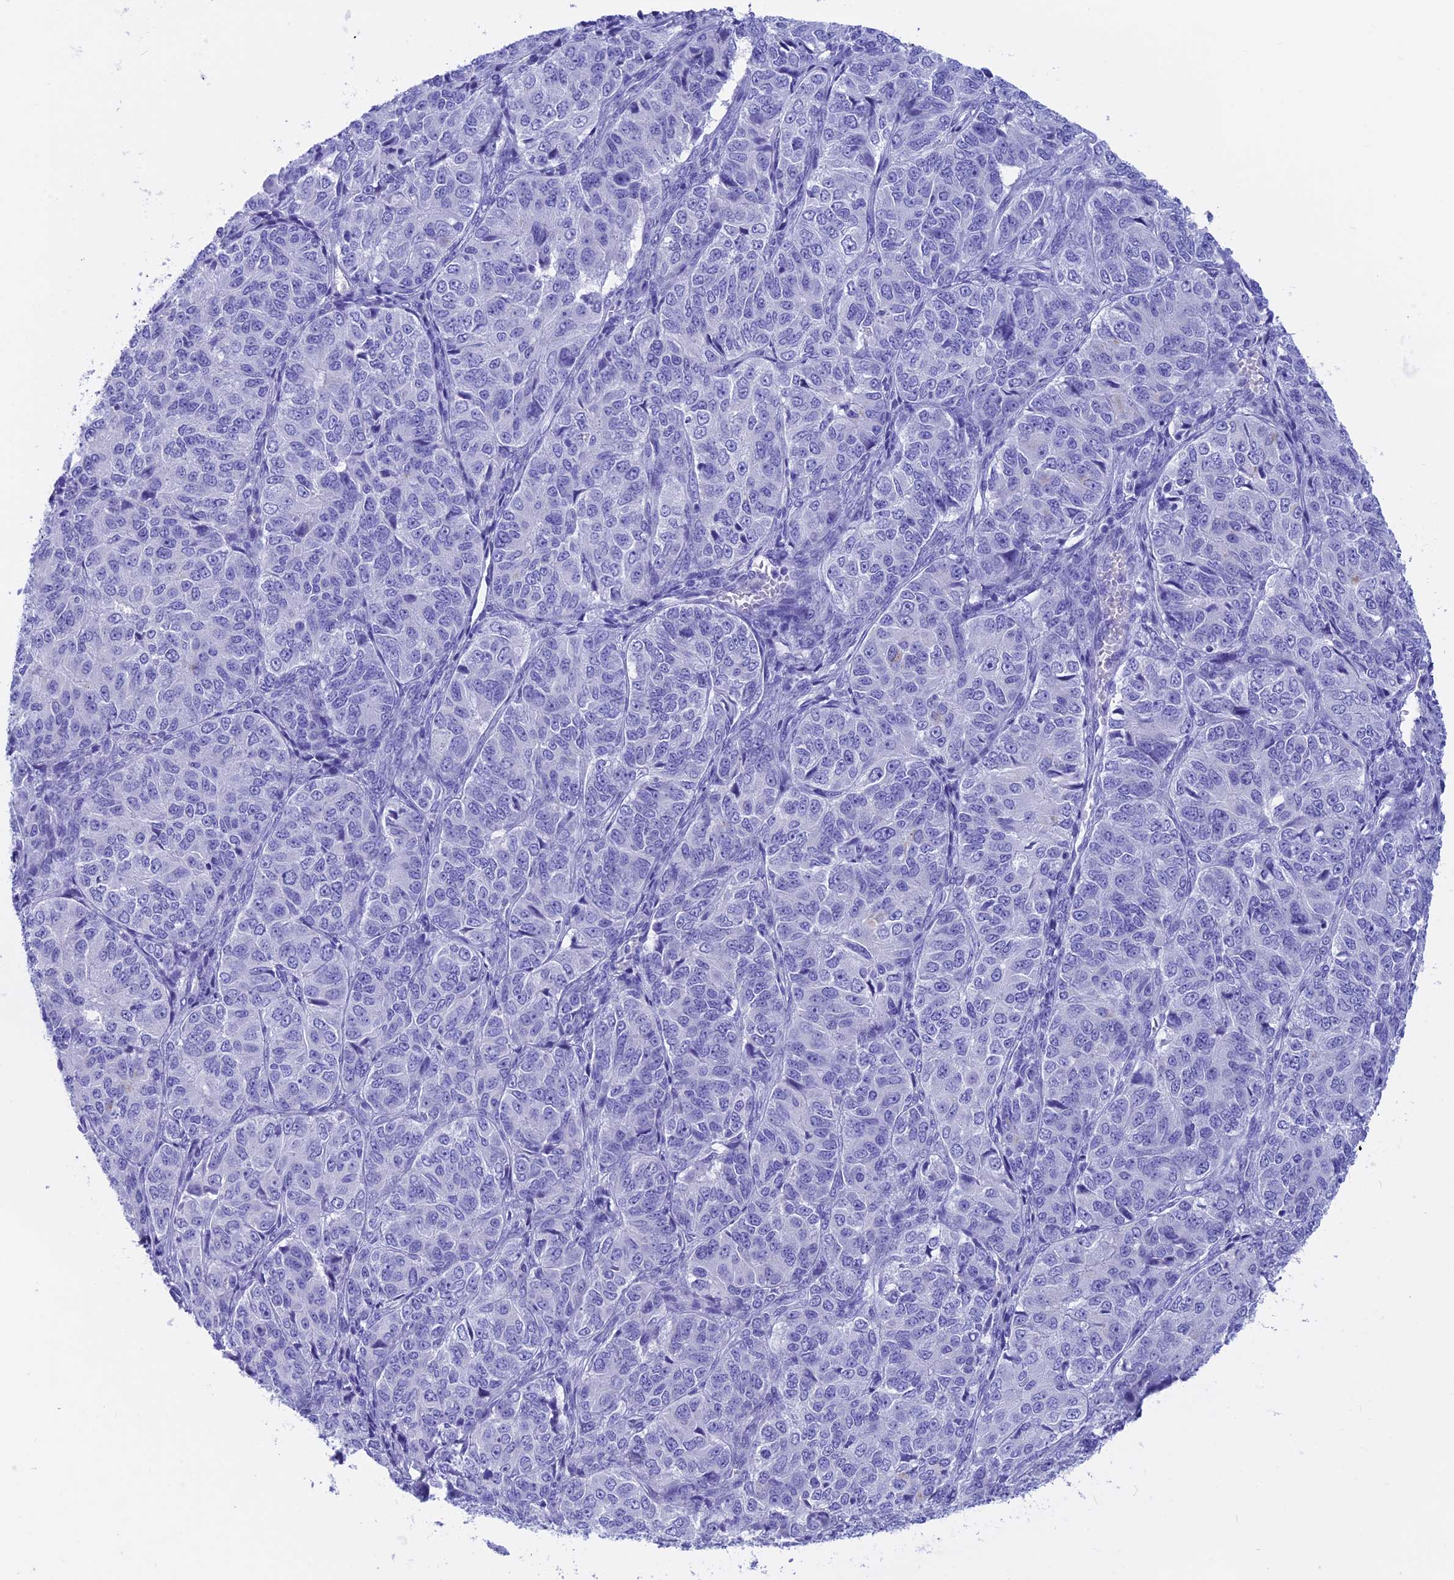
{"staining": {"intensity": "negative", "quantity": "none", "location": "none"}, "tissue": "ovarian cancer", "cell_type": "Tumor cells", "image_type": "cancer", "snomed": [{"axis": "morphology", "description": "Carcinoma, endometroid"}, {"axis": "topography", "description": "Ovary"}], "caption": "There is no significant expression in tumor cells of endometroid carcinoma (ovarian).", "gene": "GNGT2", "patient": {"sex": "female", "age": 51}}